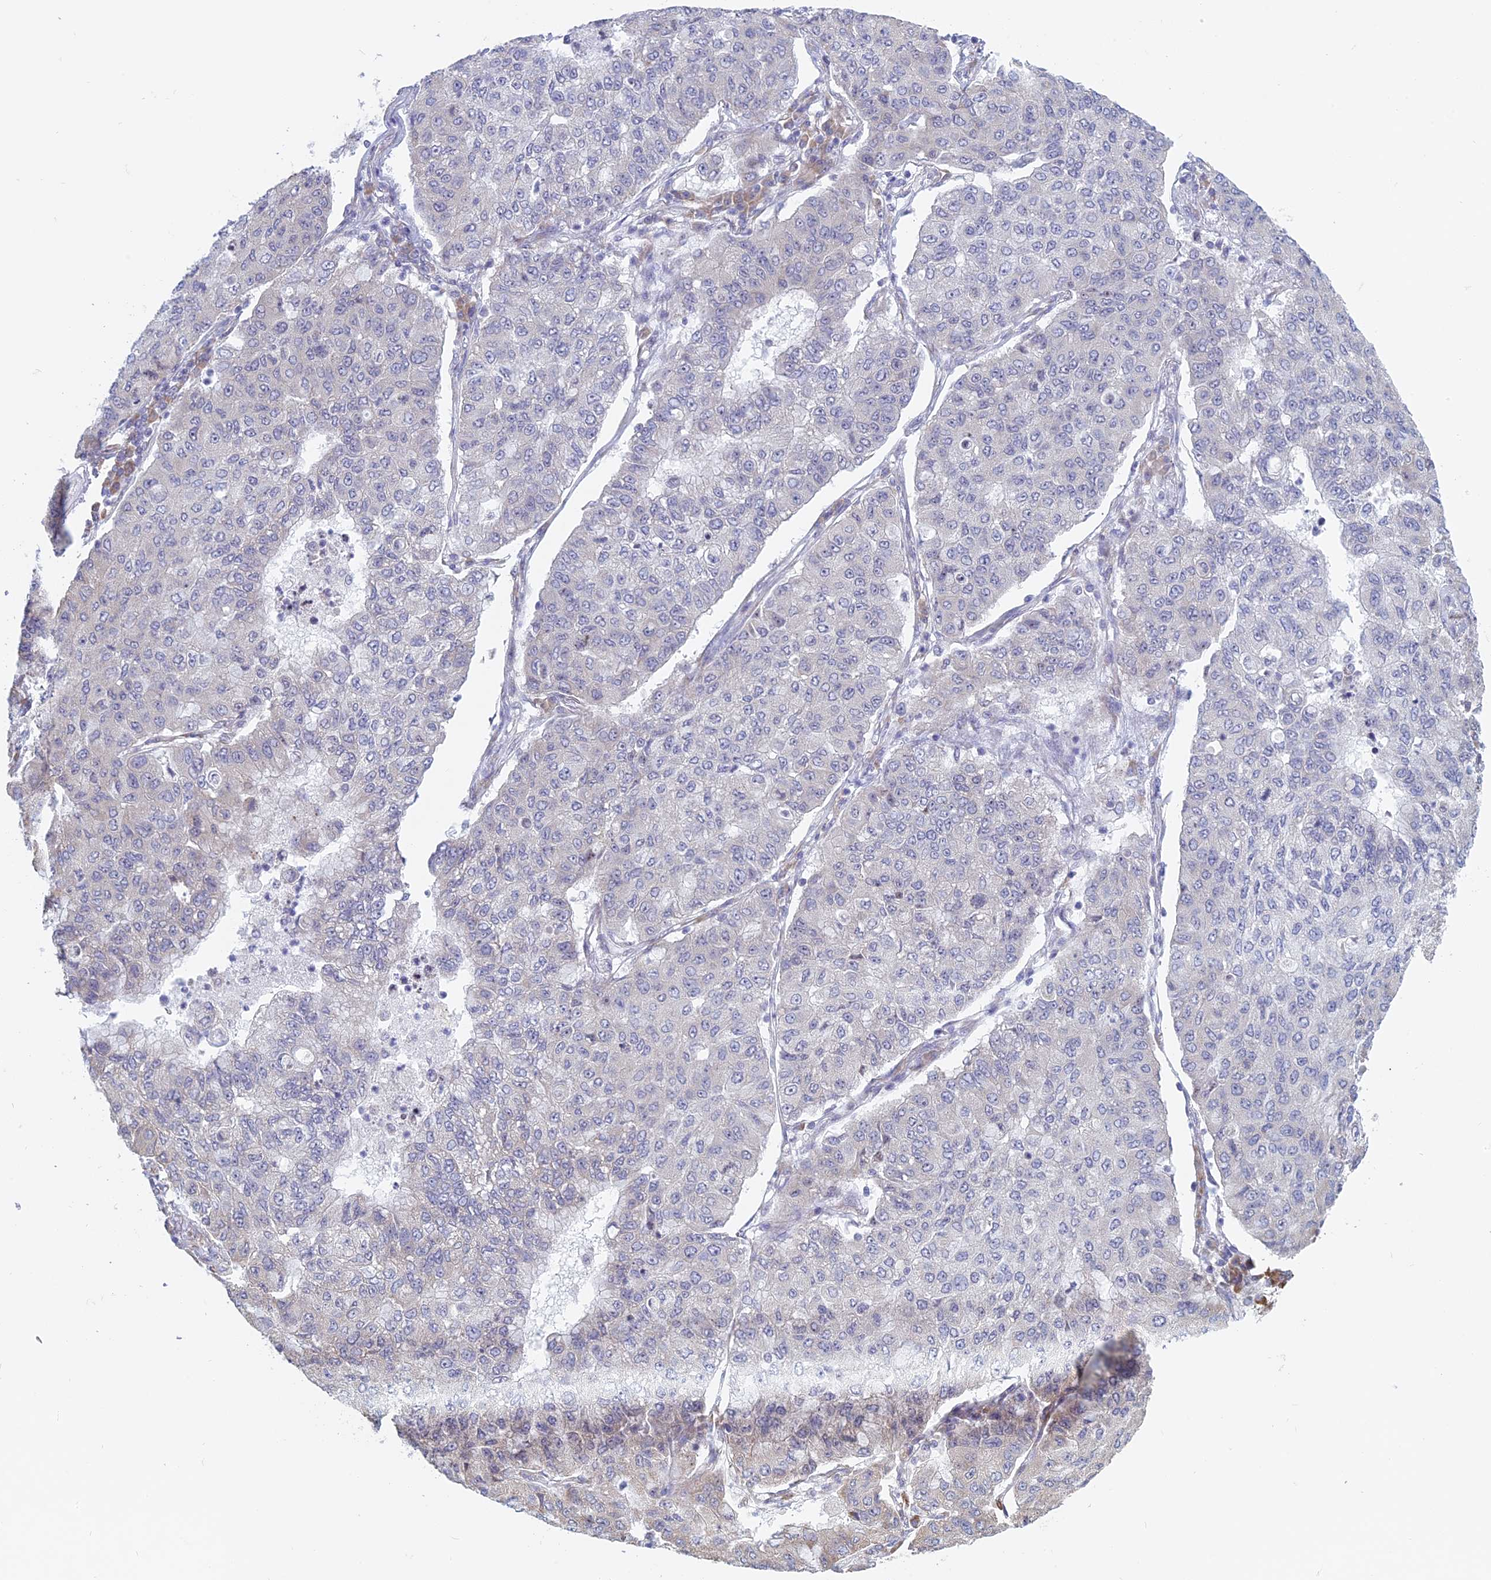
{"staining": {"intensity": "negative", "quantity": "none", "location": "none"}, "tissue": "lung cancer", "cell_type": "Tumor cells", "image_type": "cancer", "snomed": [{"axis": "morphology", "description": "Squamous cell carcinoma, NOS"}, {"axis": "topography", "description": "Lung"}], "caption": "High power microscopy histopathology image of an immunohistochemistry (IHC) micrograph of lung cancer (squamous cell carcinoma), revealing no significant positivity in tumor cells.", "gene": "RPS19BP1", "patient": {"sex": "male", "age": 74}}